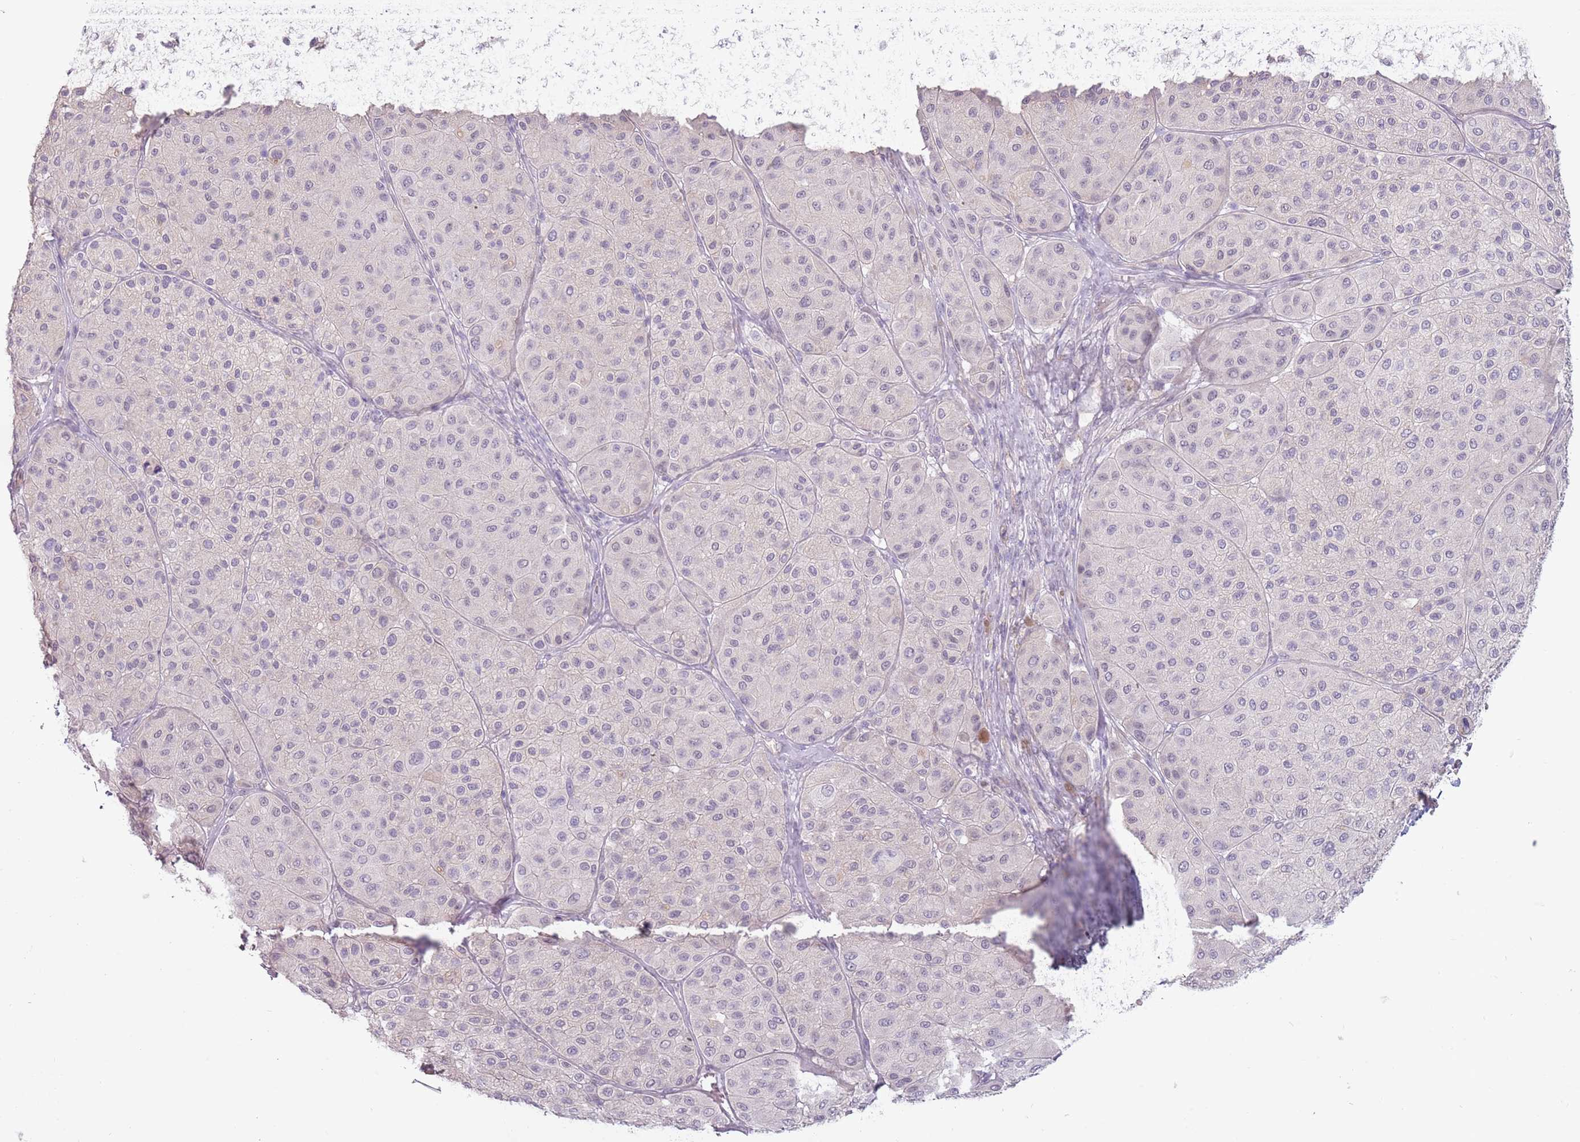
{"staining": {"intensity": "negative", "quantity": "none", "location": "none"}, "tissue": "melanoma", "cell_type": "Tumor cells", "image_type": "cancer", "snomed": [{"axis": "morphology", "description": "Malignant melanoma, Metastatic site"}, {"axis": "topography", "description": "Smooth muscle"}], "caption": "A high-resolution photomicrograph shows IHC staining of melanoma, which exhibits no significant staining in tumor cells.", "gene": "RFX2", "patient": {"sex": "male", "age": 41}}